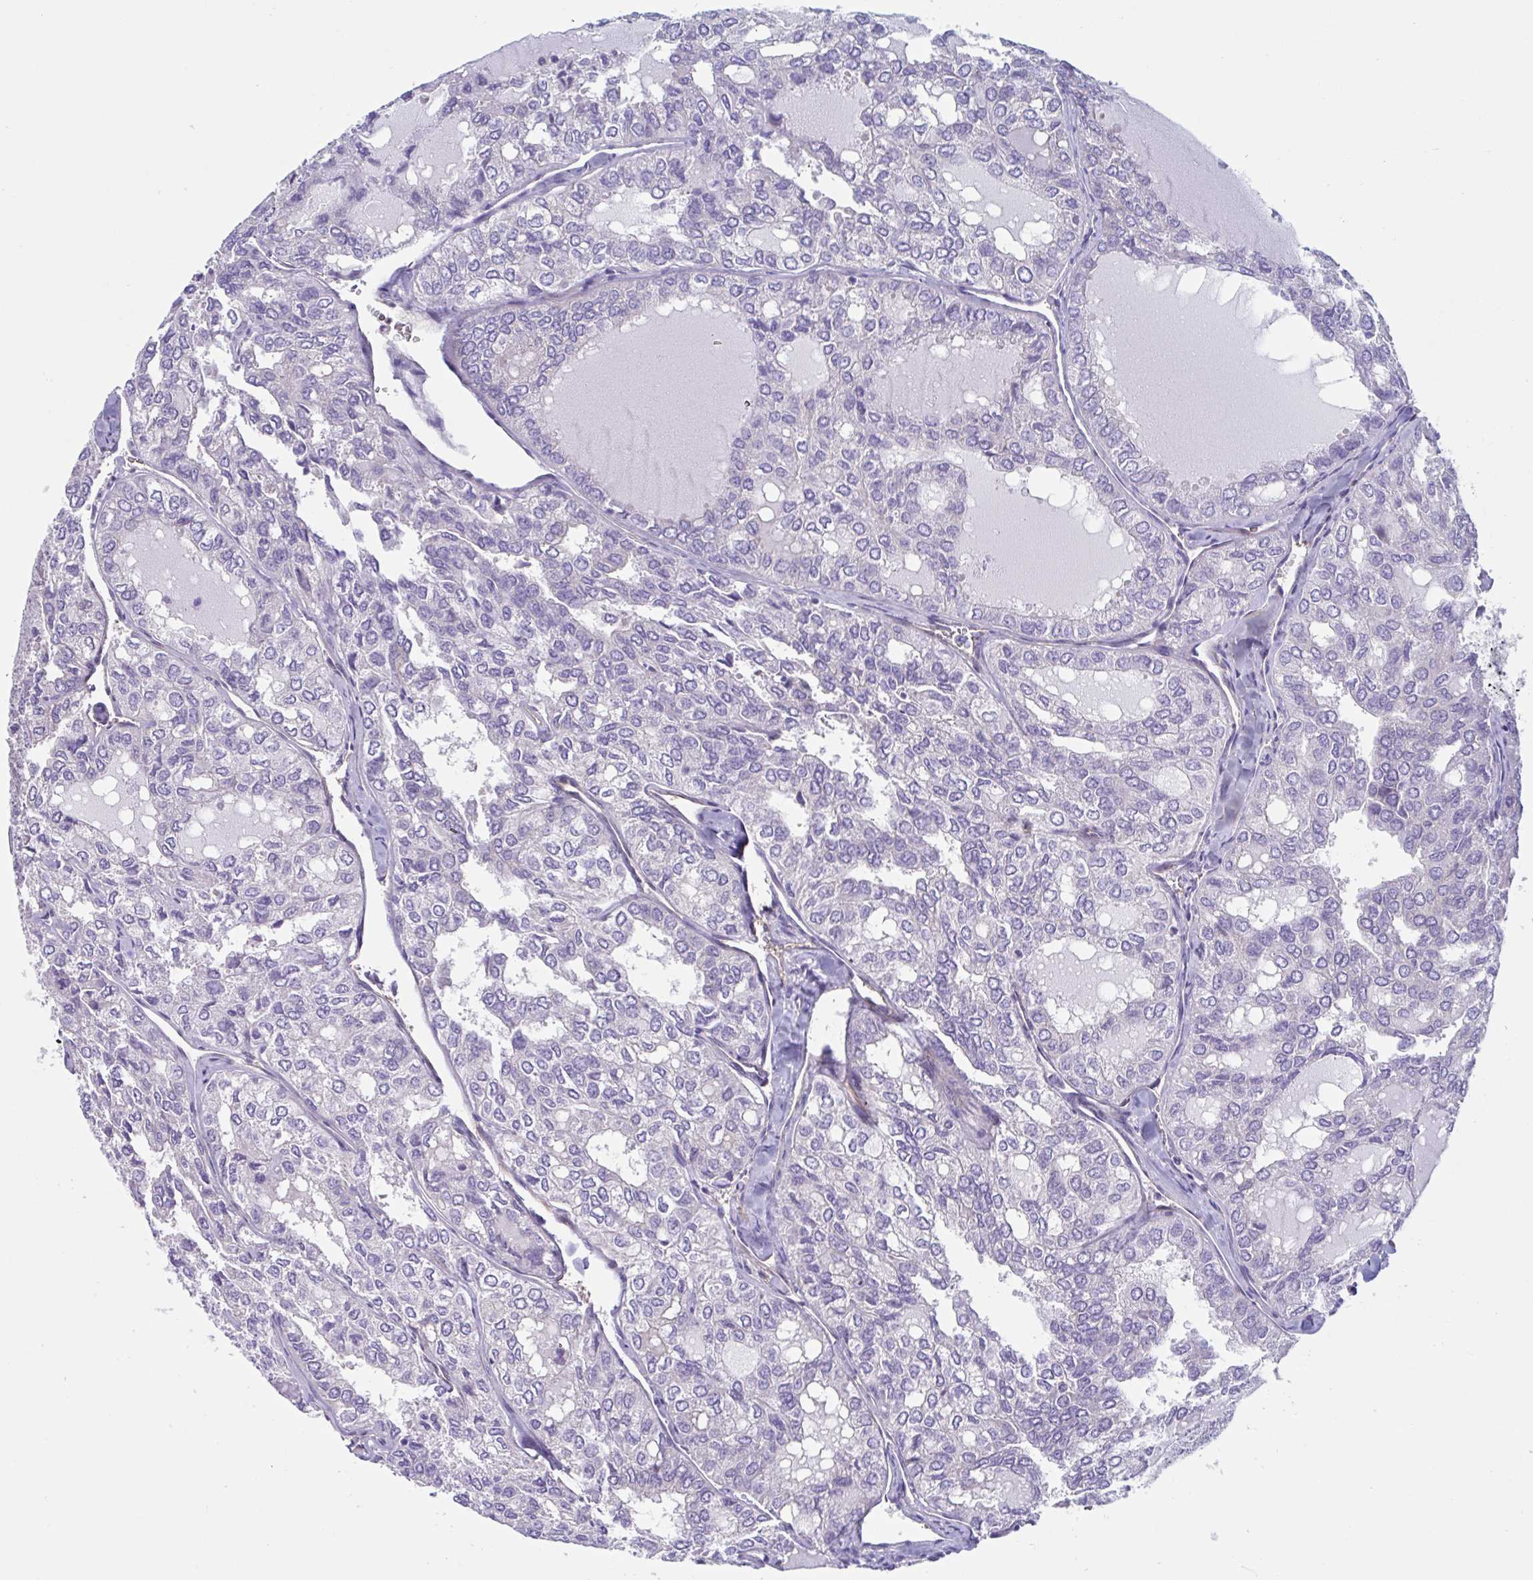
{"staining": {"intensity": "weak", "quantity": "<25%", "location": "cytoplasmic/membranous"}, "tissue": "thyroid cancer", "cell_type": "Tumor cells", "image_type": "cancer", "snomed": [{"axis": "morphology", "description": "Follicular adenoma carcinoma, NOS"}, {"axis": "topography", "description": "Thyroid gland"}], "caption": "Tumor cells show no significant expression in follicular adenoma carcinoma (thyroid).", "gene": "LPIN3", "patient": {"sex": "male", "age": 75}}